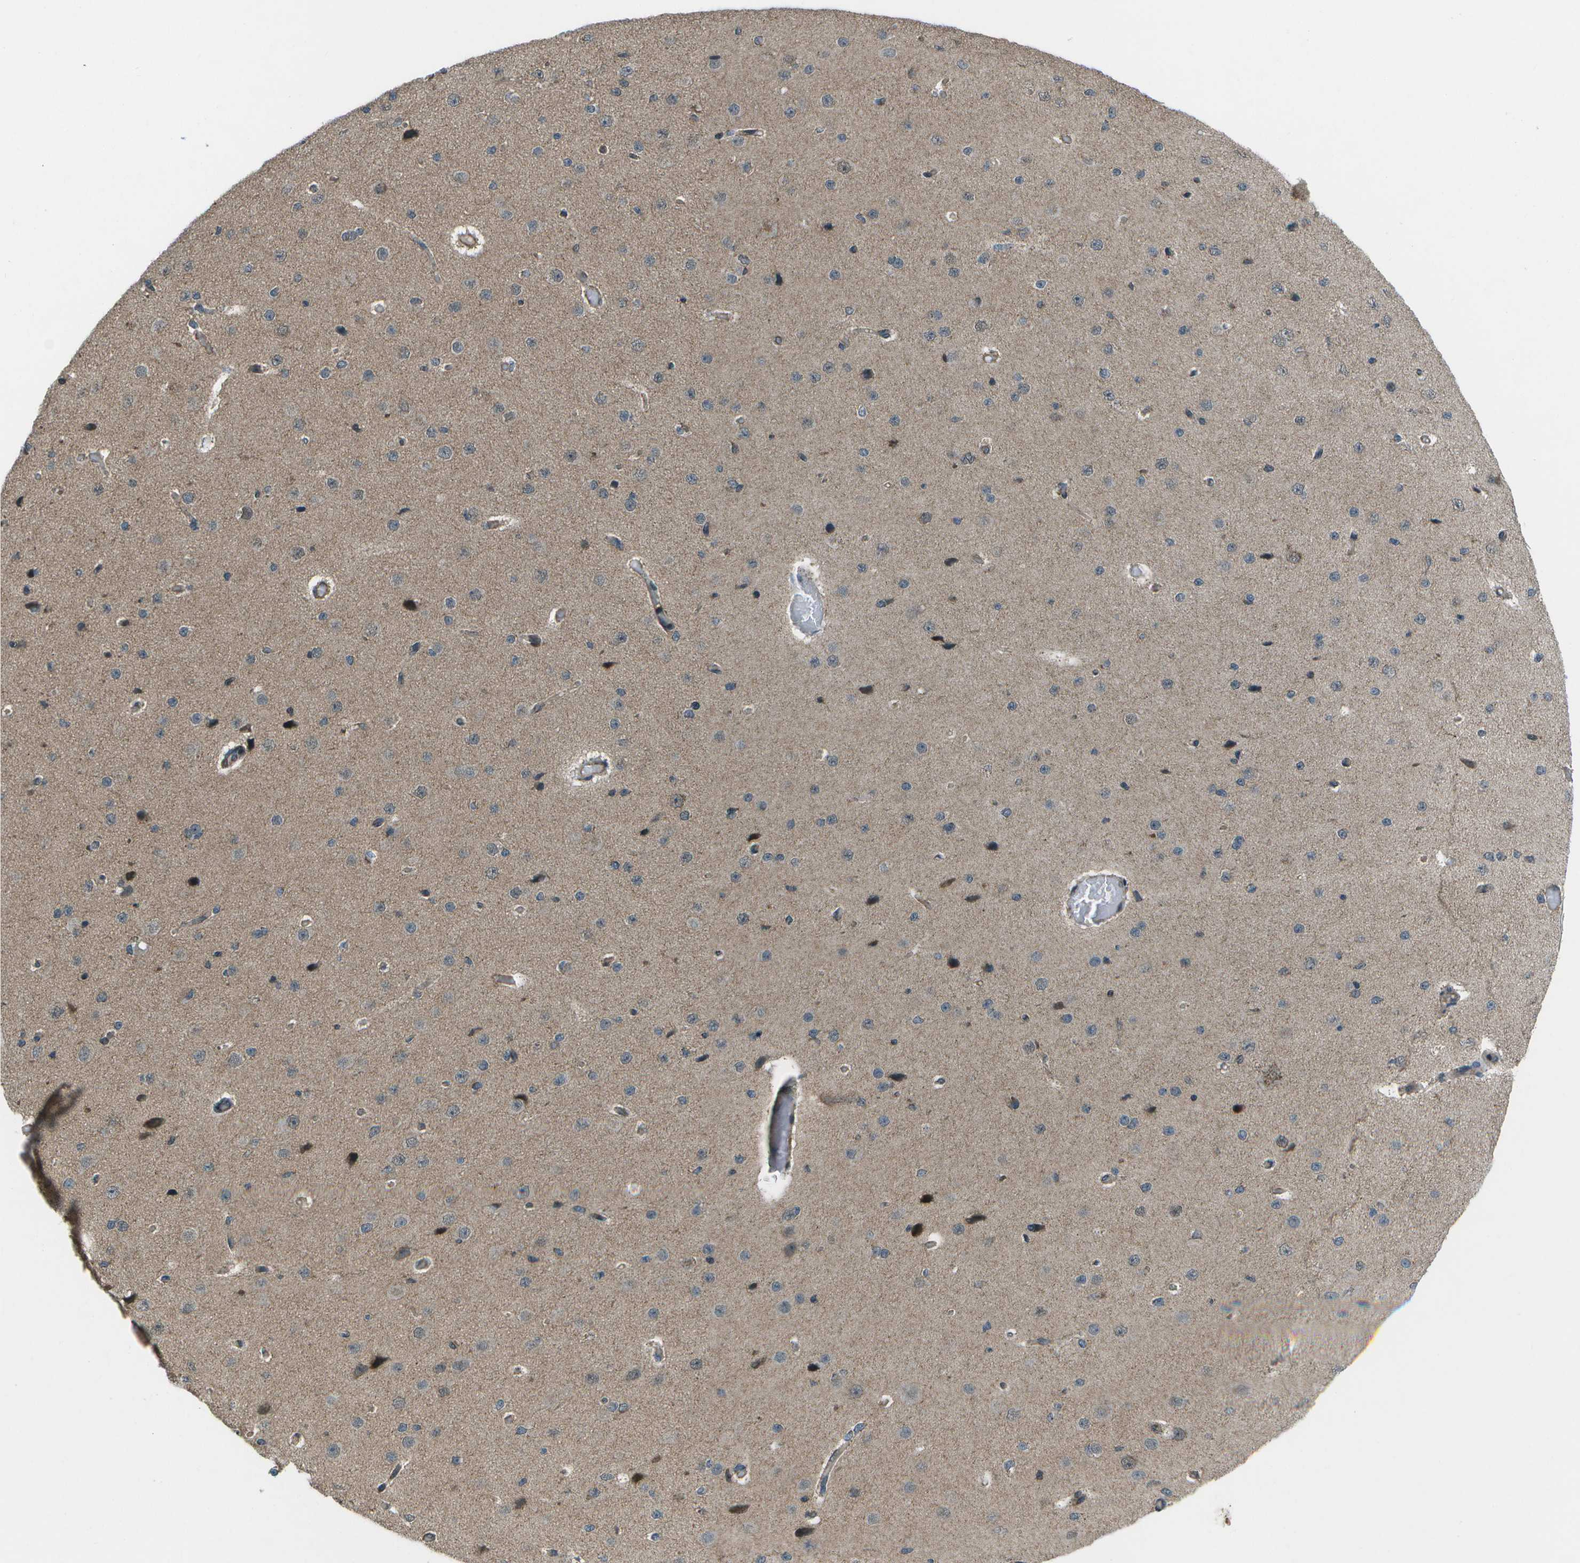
{"staining": {"intensity": "moderate", "quantity": "25%-75%", "location": "cytoplasmic/membranous"}, "tissue": "cerebral cortex", "cell_type": "Endothelial cells", "image_type": "normal", "snomed": [{"axis": "morphology", "description": "Normal tissue, NOS"}, {"axis": "morphology", "description": "Developmental malformation"}, {"axis": "topography", "description": "Cerebral cortex"}], "caption": "A brown stain labels moderate cytoplasmic/membranous positivity of a protein in endothelial cells of benign cerebral cortex. (IHC, brightfield microscopy, high magnification).", "gene": "EIF2AK1", "patient": {"sex": "female", "age": 30}}